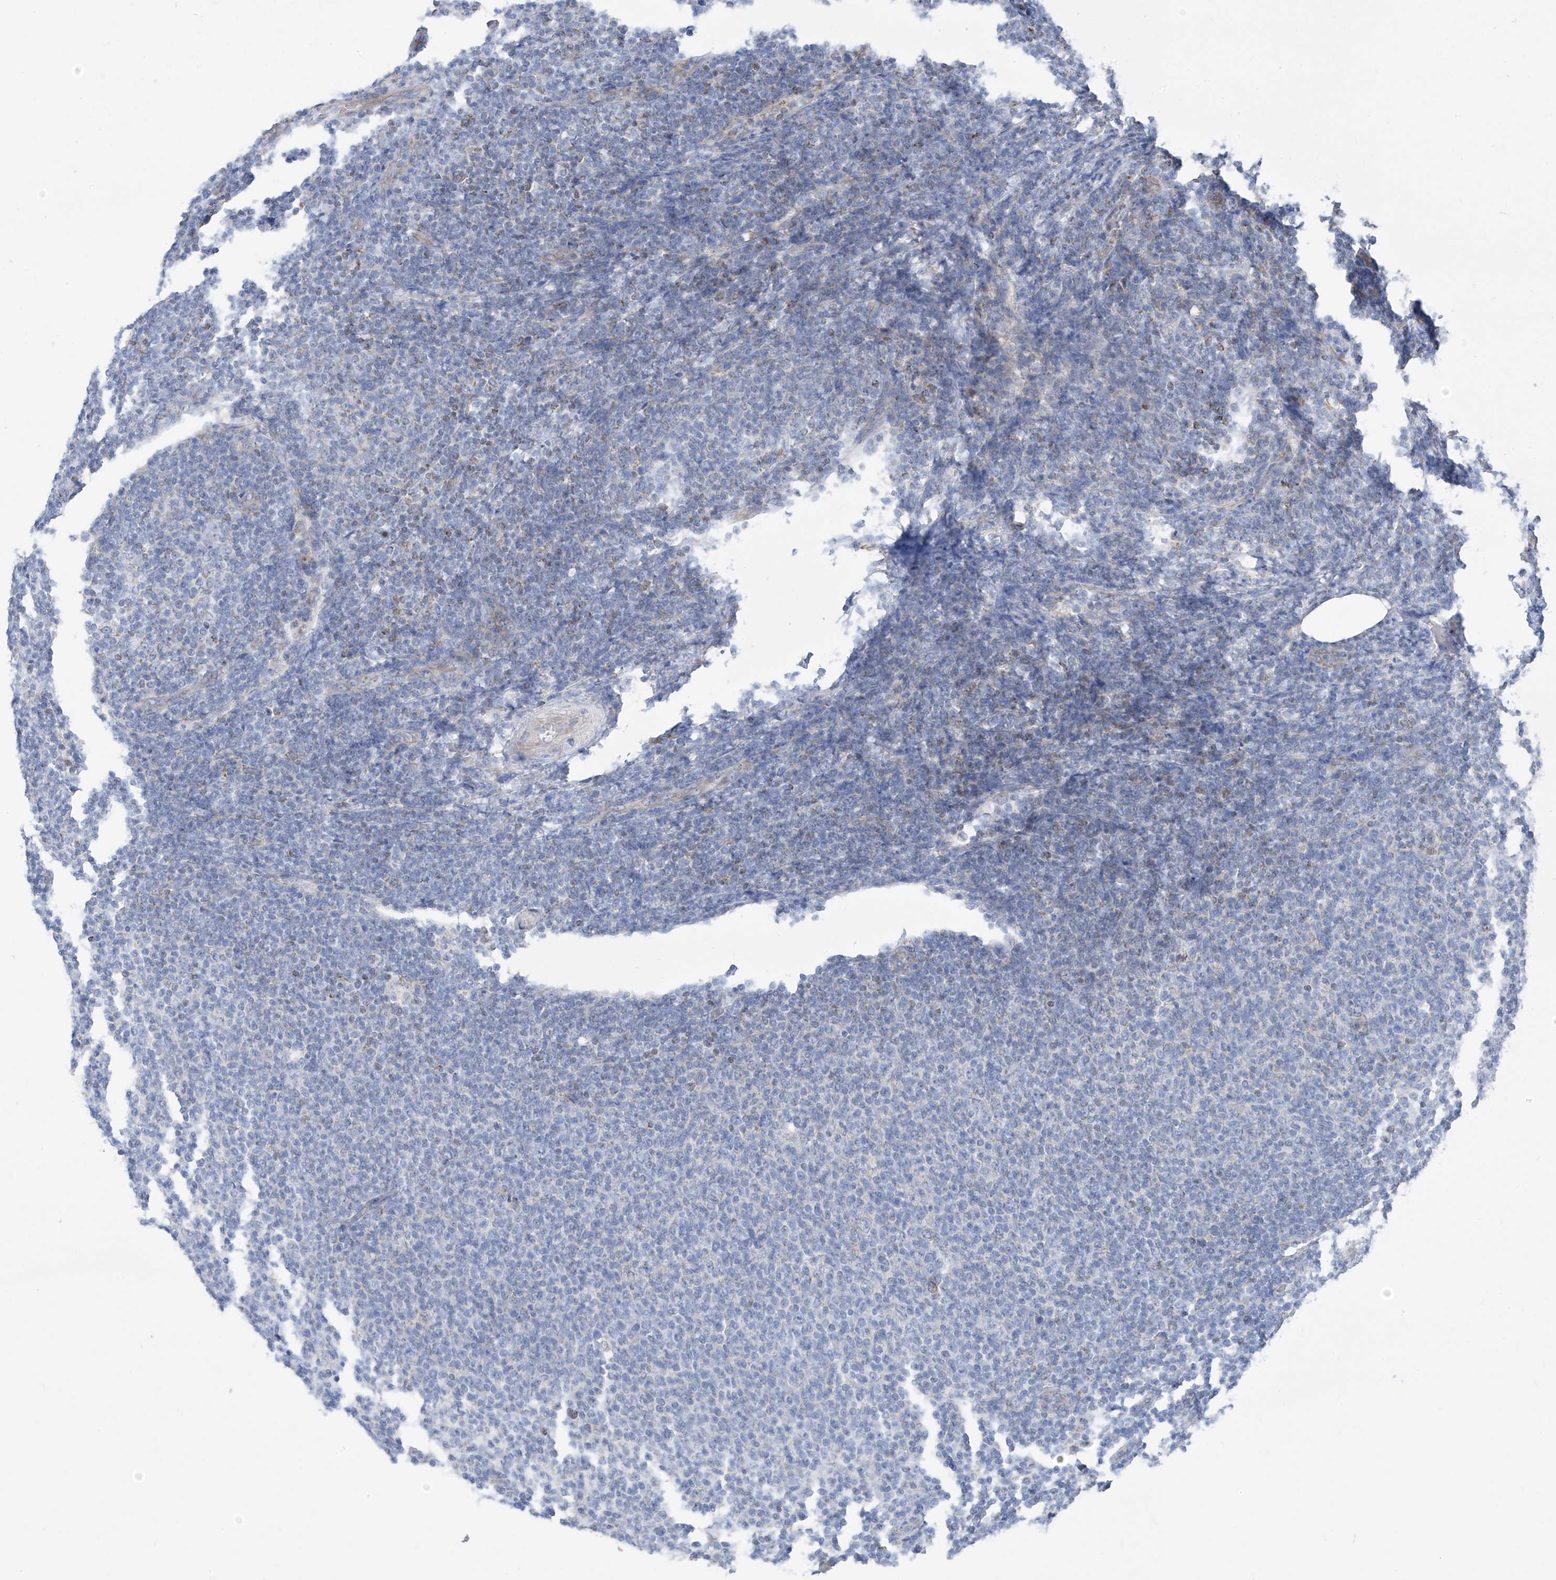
{"staining": {"intensity": "negative", "quantity": "none", "location": "none"}, "tissue": "lymphoma", "cell_type": "Tumor cells", "image_type": "cancer", "snomed": [{"axis": "morphology", "description": "Malignant lymphoma, non-Hodgkin's type, Low grade"}, {"axis": "topography", "description": "Lymph node"}], "caption": "The histopathology image demonstrates no staining of tumor cells in malignant lymphoma, non-Hodgkin's type (low-grade).", "gene": "EOMES", "patient": {"sex": "male", "age": 66}}